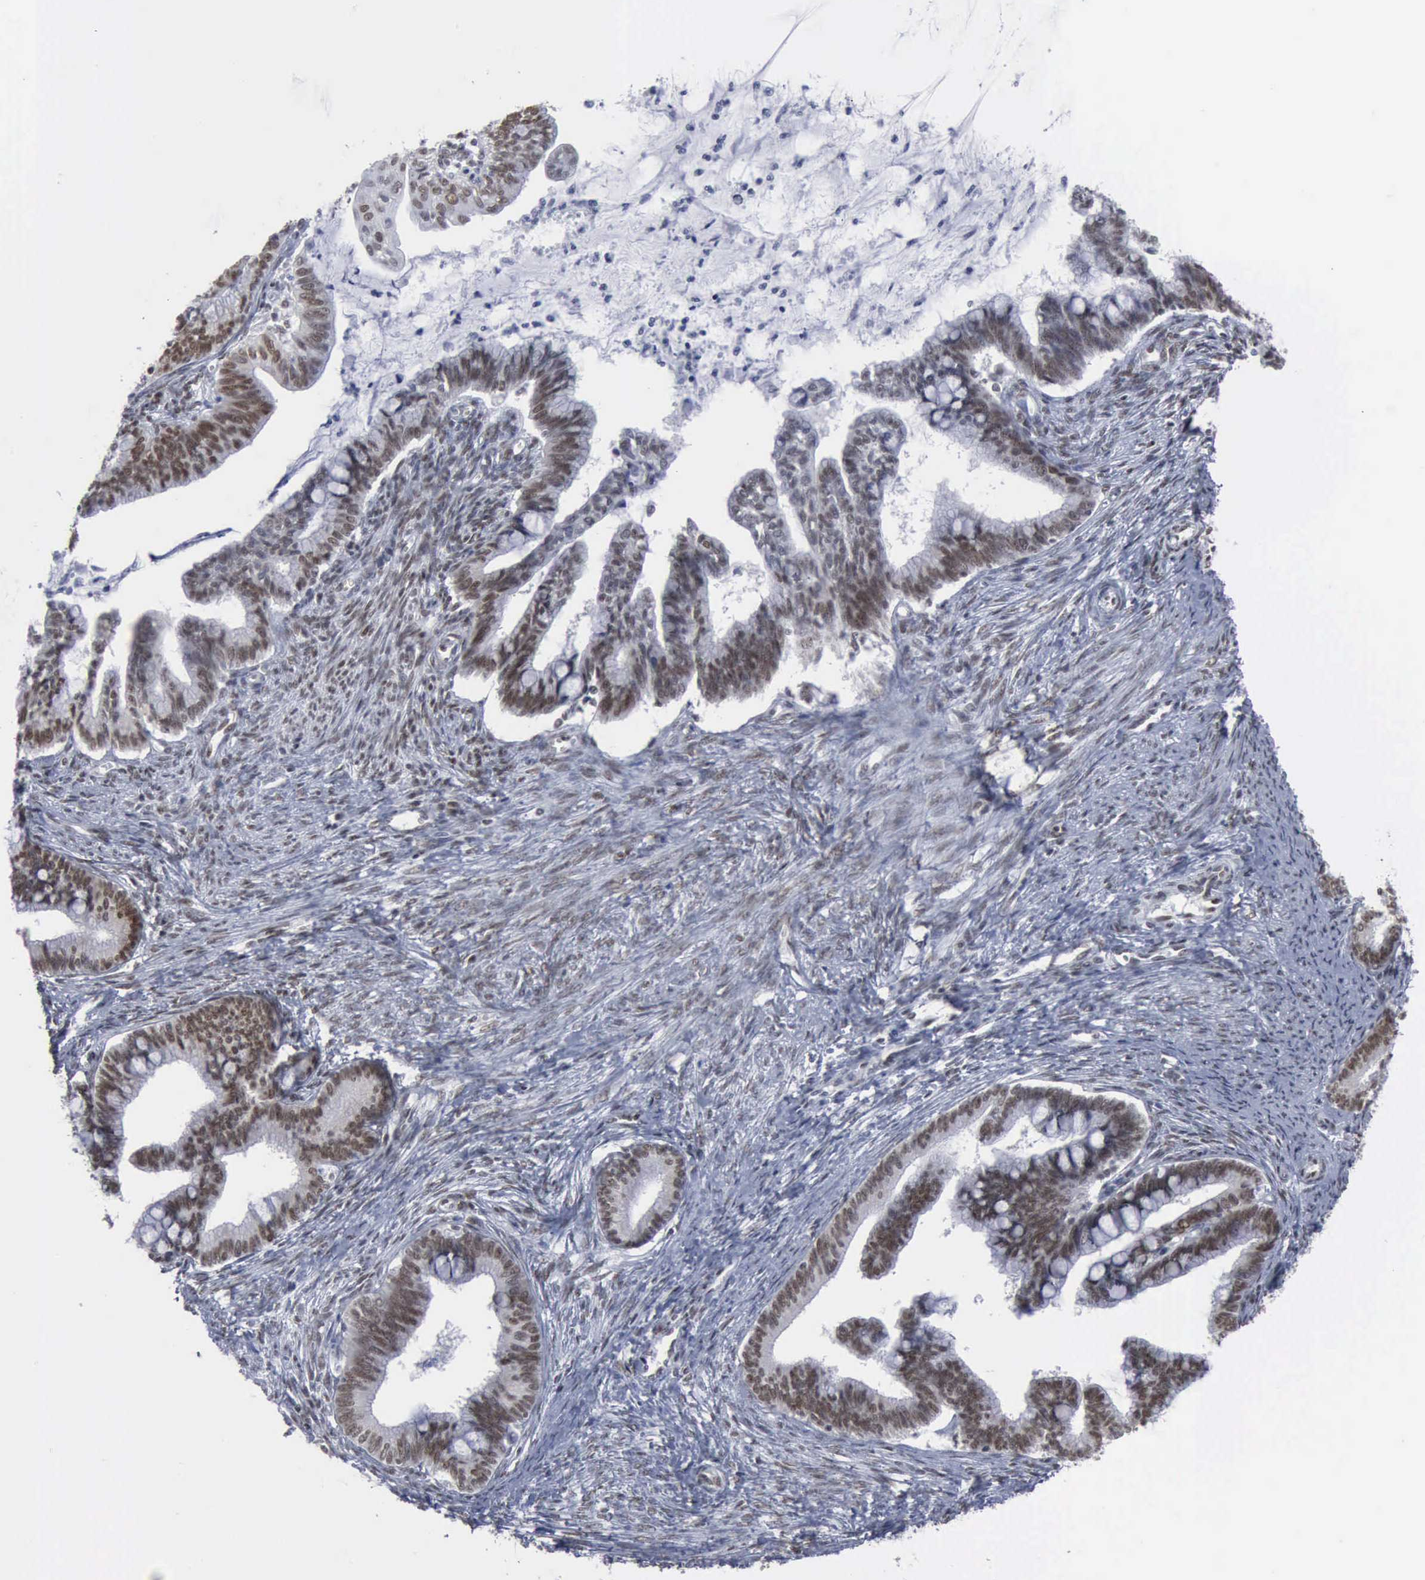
{"staining": {"intensity": "moderate", "quantity": ">75%", "location": "nuclear"}, "tissue": "cervical cancer", "cell_type": "Tumor cells", "image_type": "cancer", "snomed": [{"axis": "morphology", "description": "Adenocarcinoma, NOS"}, {"axis": "topography", "description": "Cervix"}], "caption": "This photomicrograph exhibits immunohistochemistry (IHC) staining of cervical cancer (adenocarcinoma), with medium moderate nuclear staining in about >75% of tumor cells.", "gene": "XPA", "patient": {"sex": "female", "age": 36}}